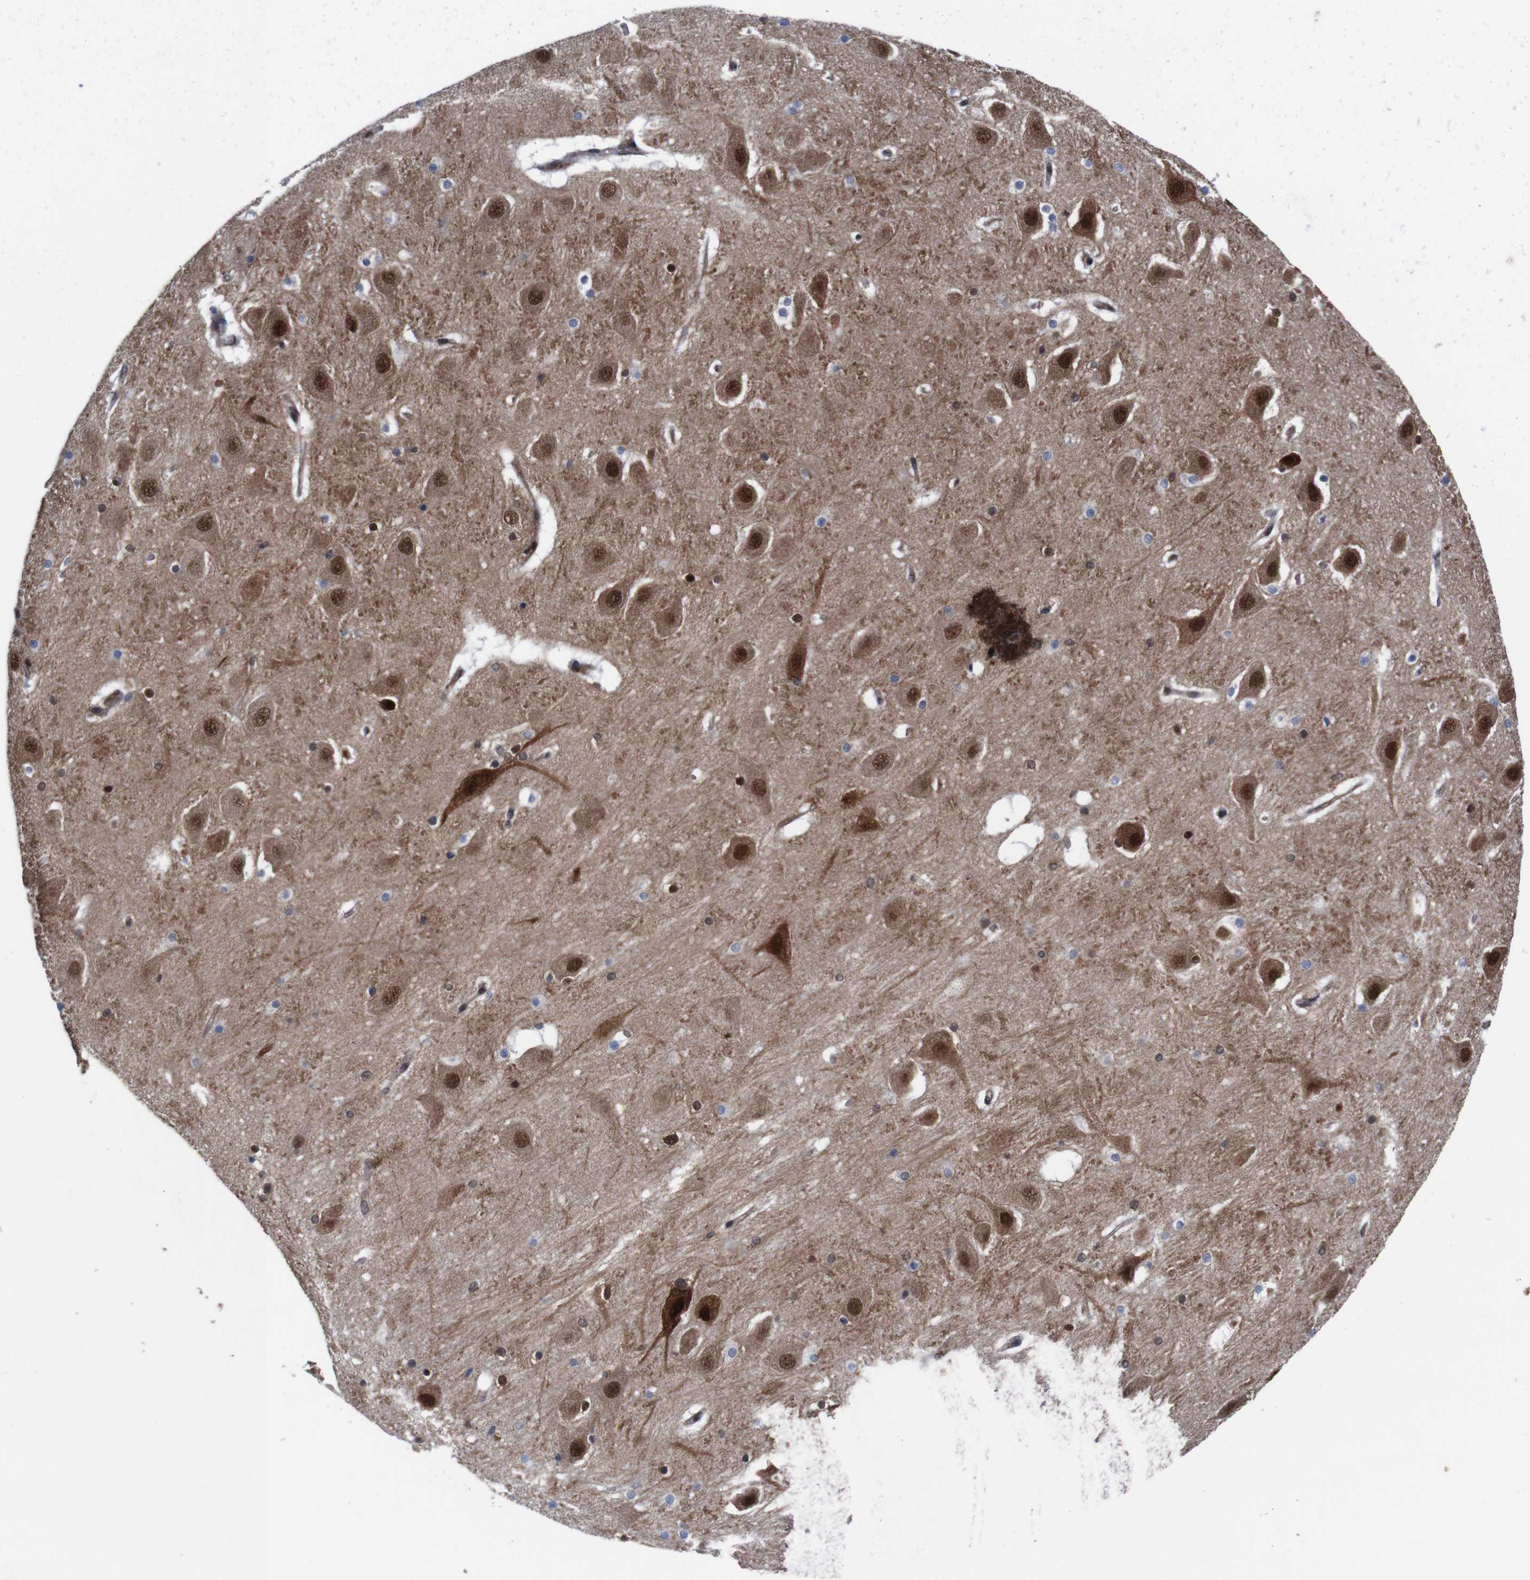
{"staining": {"intensity": "strong", "quantity": "25%-75%", "location": "nuclear"}, "tissue": "hippocampus", "cell_type": "Glial cells", "image_type": "normal", "snomed": [{"axis": "morphology", "description": "Normal tissue, NOS"}, {"axis": "topography", "description": "Hippocampus"}], "caption": "Benign hippocampus reveals strong nuclear staining in approximately 25%-75% of glial cells.", "gene": "UBQLN2", "patient": {"sex": "male", "age": 45}}